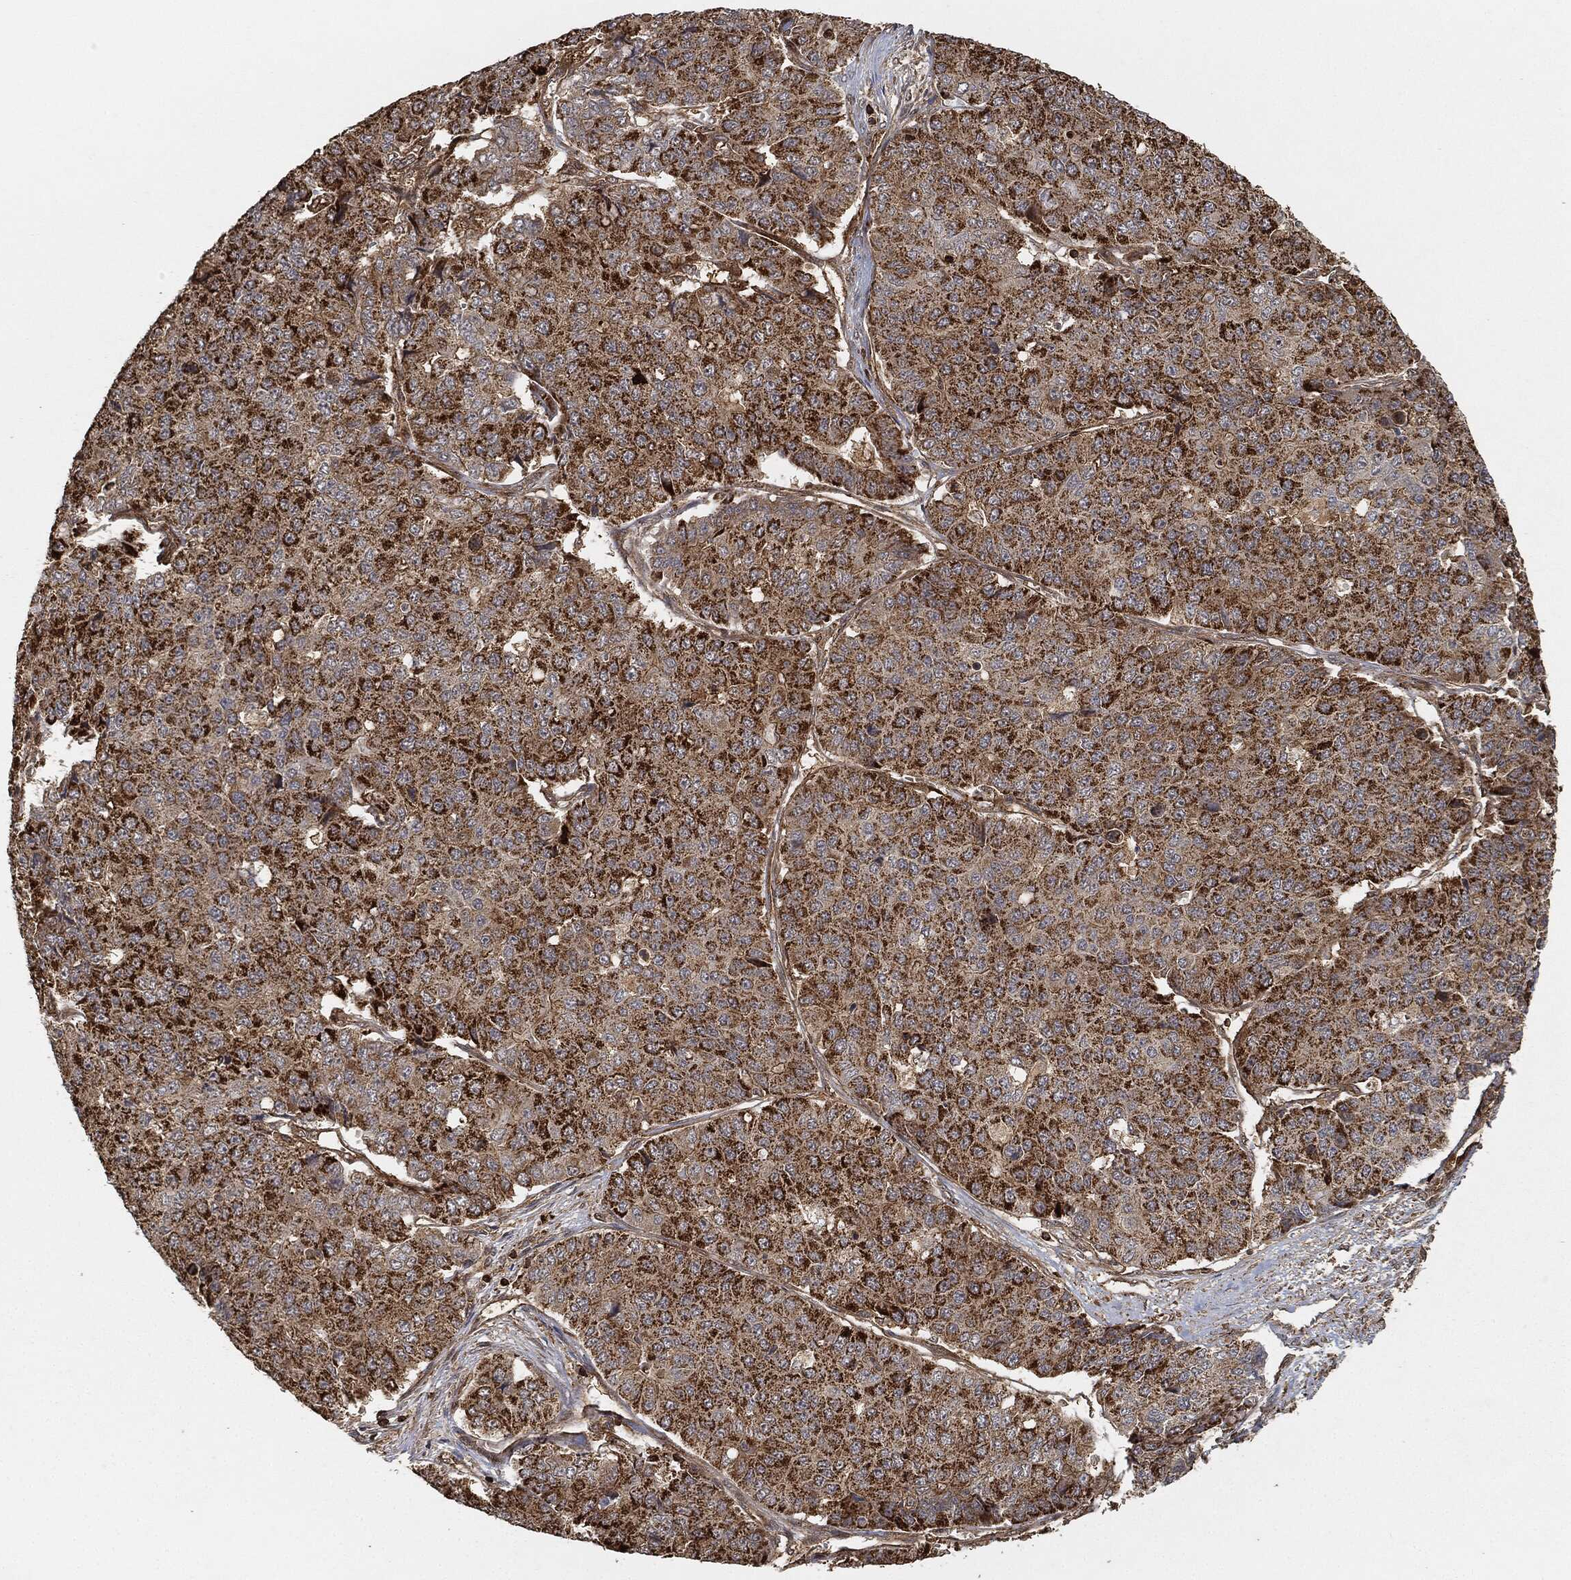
{"staining": {"intensity": "strong", "quantity": "25%-75%", "location": "cytoplasmic/membranous"}, "tissue": "pancreatic cancer", "cell_type": "Tumor cells", "image_type": "cancer", "snomed": [{"axis": "morphology", "description": "Normal tissue, NOS"}, {"axis": "morphology", "description": "Adenocarcinoma, NOS"}, {"axis": "topography", "description": "Pancreas"}, {"axis": "topography", "description": "Duodenum"}], "caption": "Approximately 25%-75% of tumor cells in pancreatic cancer (adenocarcinoma) reveal strong cytoplasmic/membranous protein staining as visualized by brown immunohistochemical staining.", "gene": "TPT1", "patient": {"sex": "male", "age": 50}}